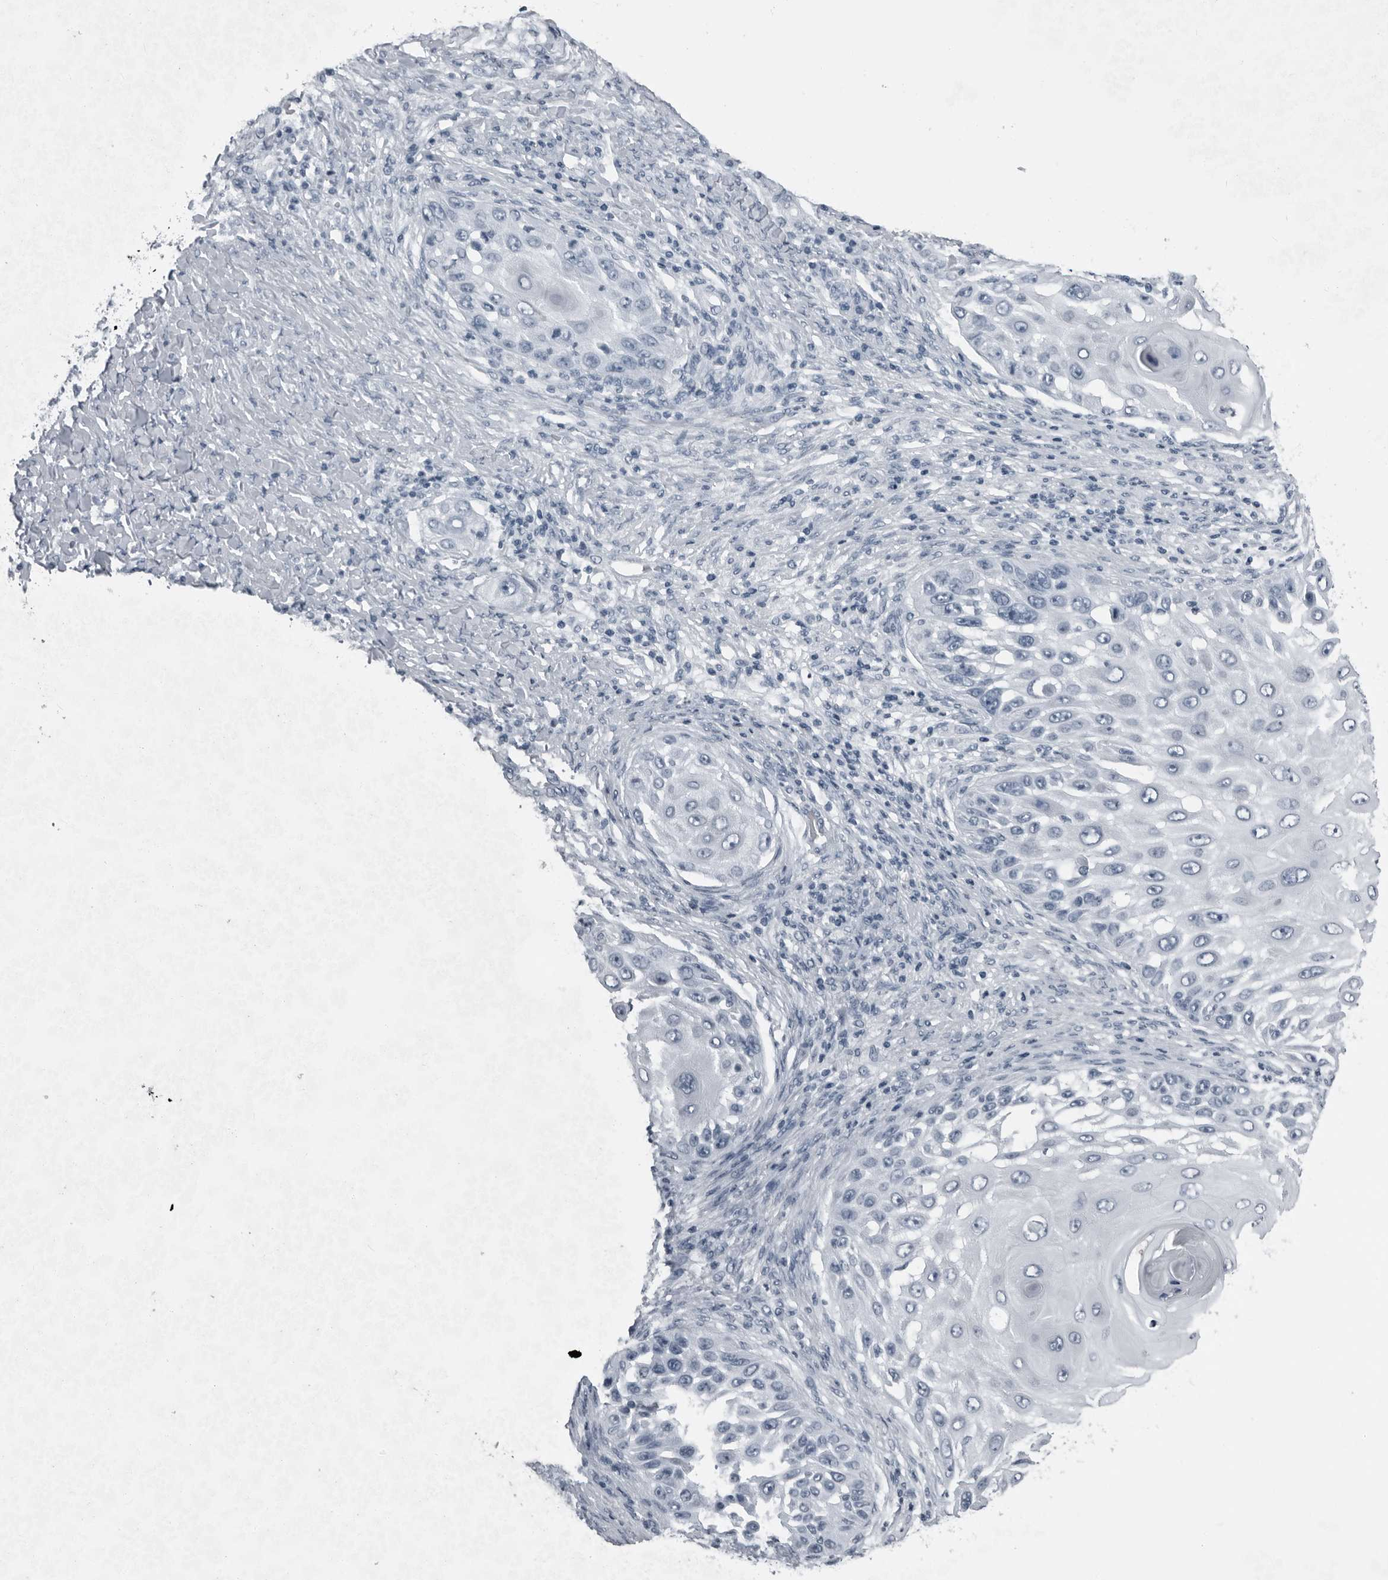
{"staining": {"intensity": "negative", "quantity": "none", "location": "none"}, "tissue": "skin cancer", "cell_type": "Tumor cells", "image_type": "cancer", "snomed": [{"axis": "morphology", "description": "Squamous cell carcinoma, NOS"}, {"axis": "topography", "description": "Skin"}], "caption": "Human squamous cell carcinoma (skin) stained for a protein using IHC displays no positivity in tumor cells.", "gene": "PRSS1", "patient": {"sex": "female", "age": 44}}